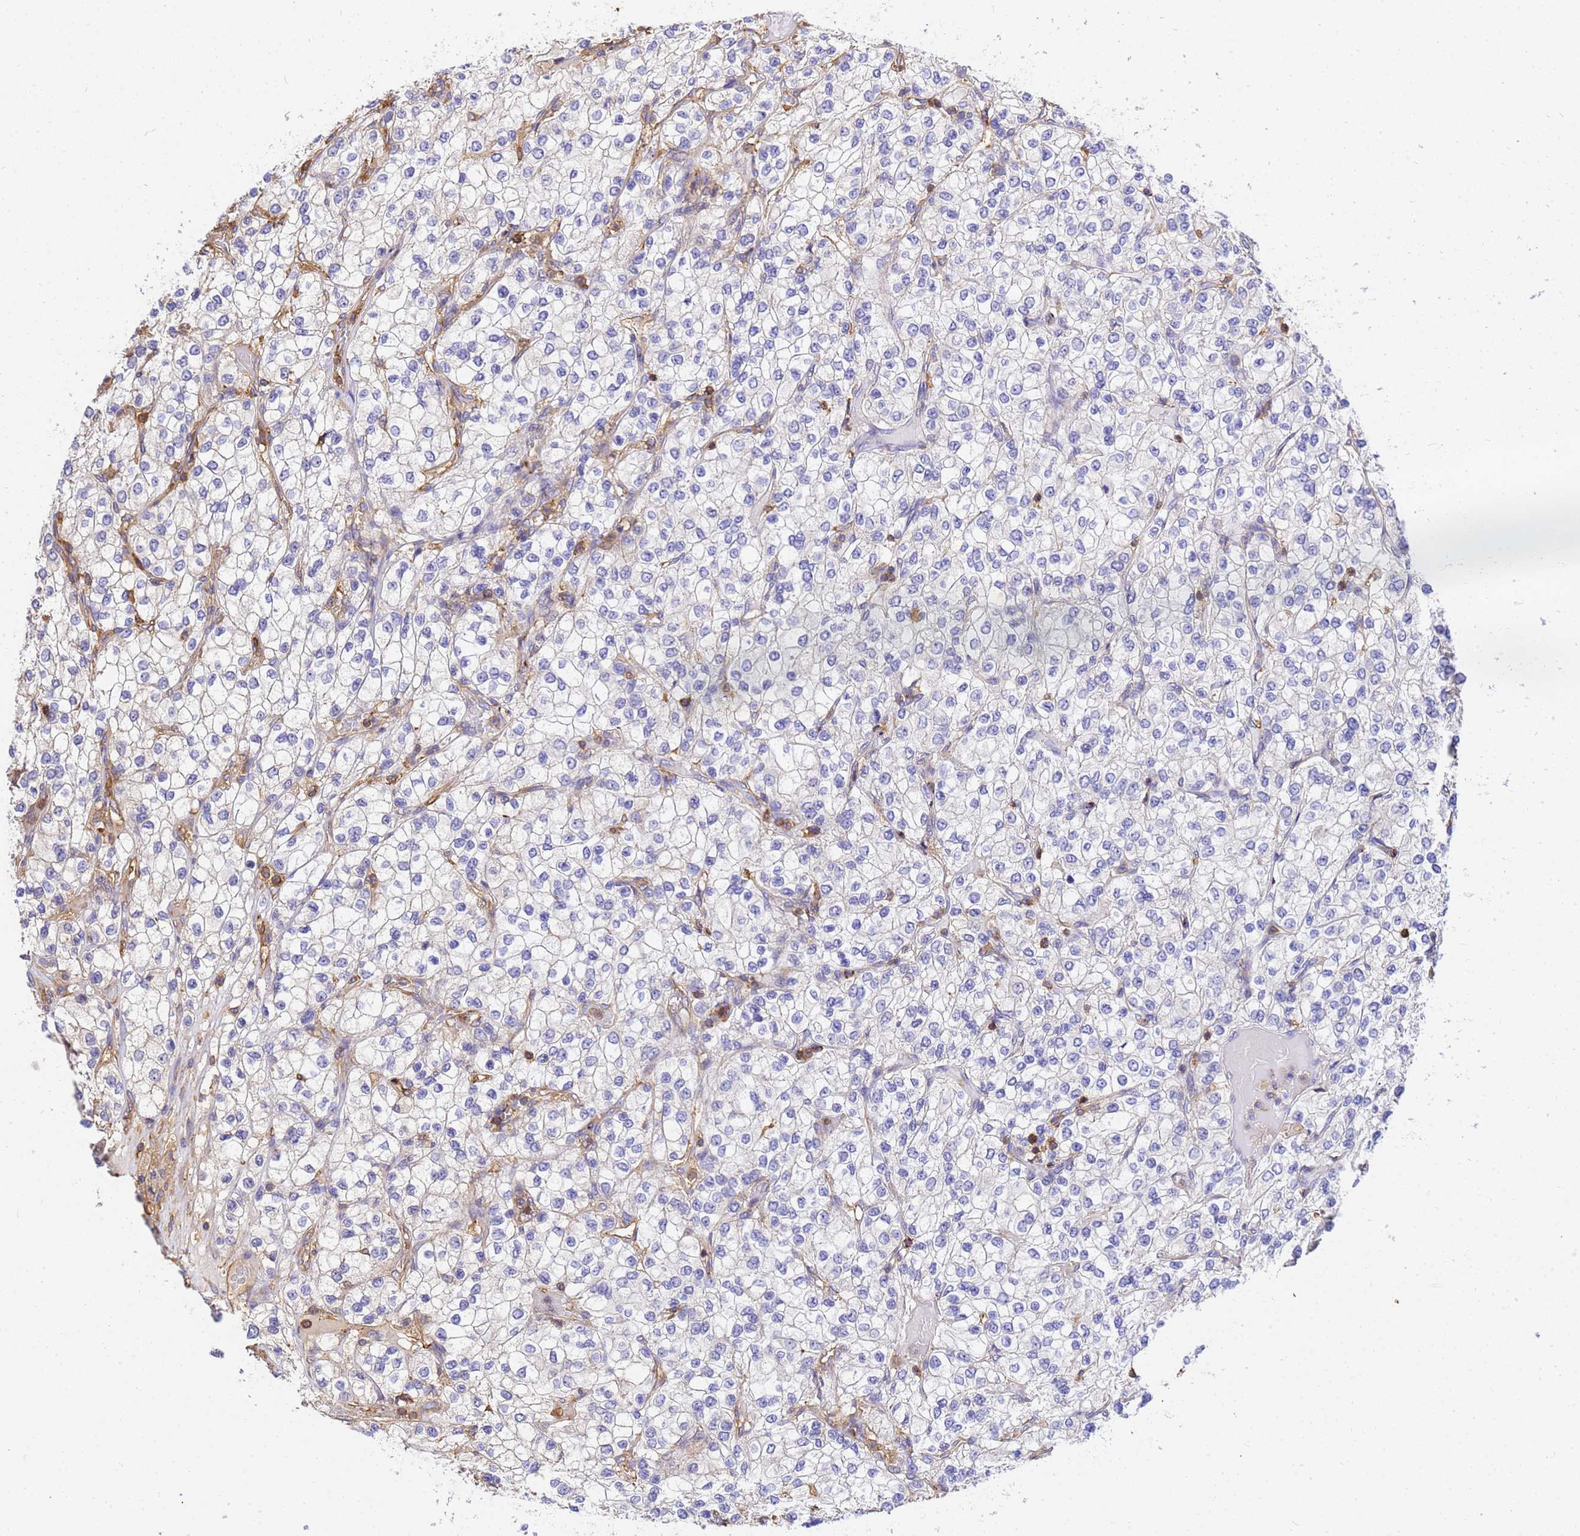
{"staining": {"intensity": "negative", "quantity": "none", "location": "none"}, "tissue": "renal cancer", "cell_type": "Tumor cells", "image_type": "cancer", "snomed": [{"axis": "morphology", "description": "Adenocarcinoma, NOS"}, {"axis": "topography", "description": "Kidney"}], "caption": "Micrograph shows no protein expression in tumor cells of renal adenocarcinoma tissue.", "gene": "WDR64", "patient": {"sex": "male", "age": 80}}